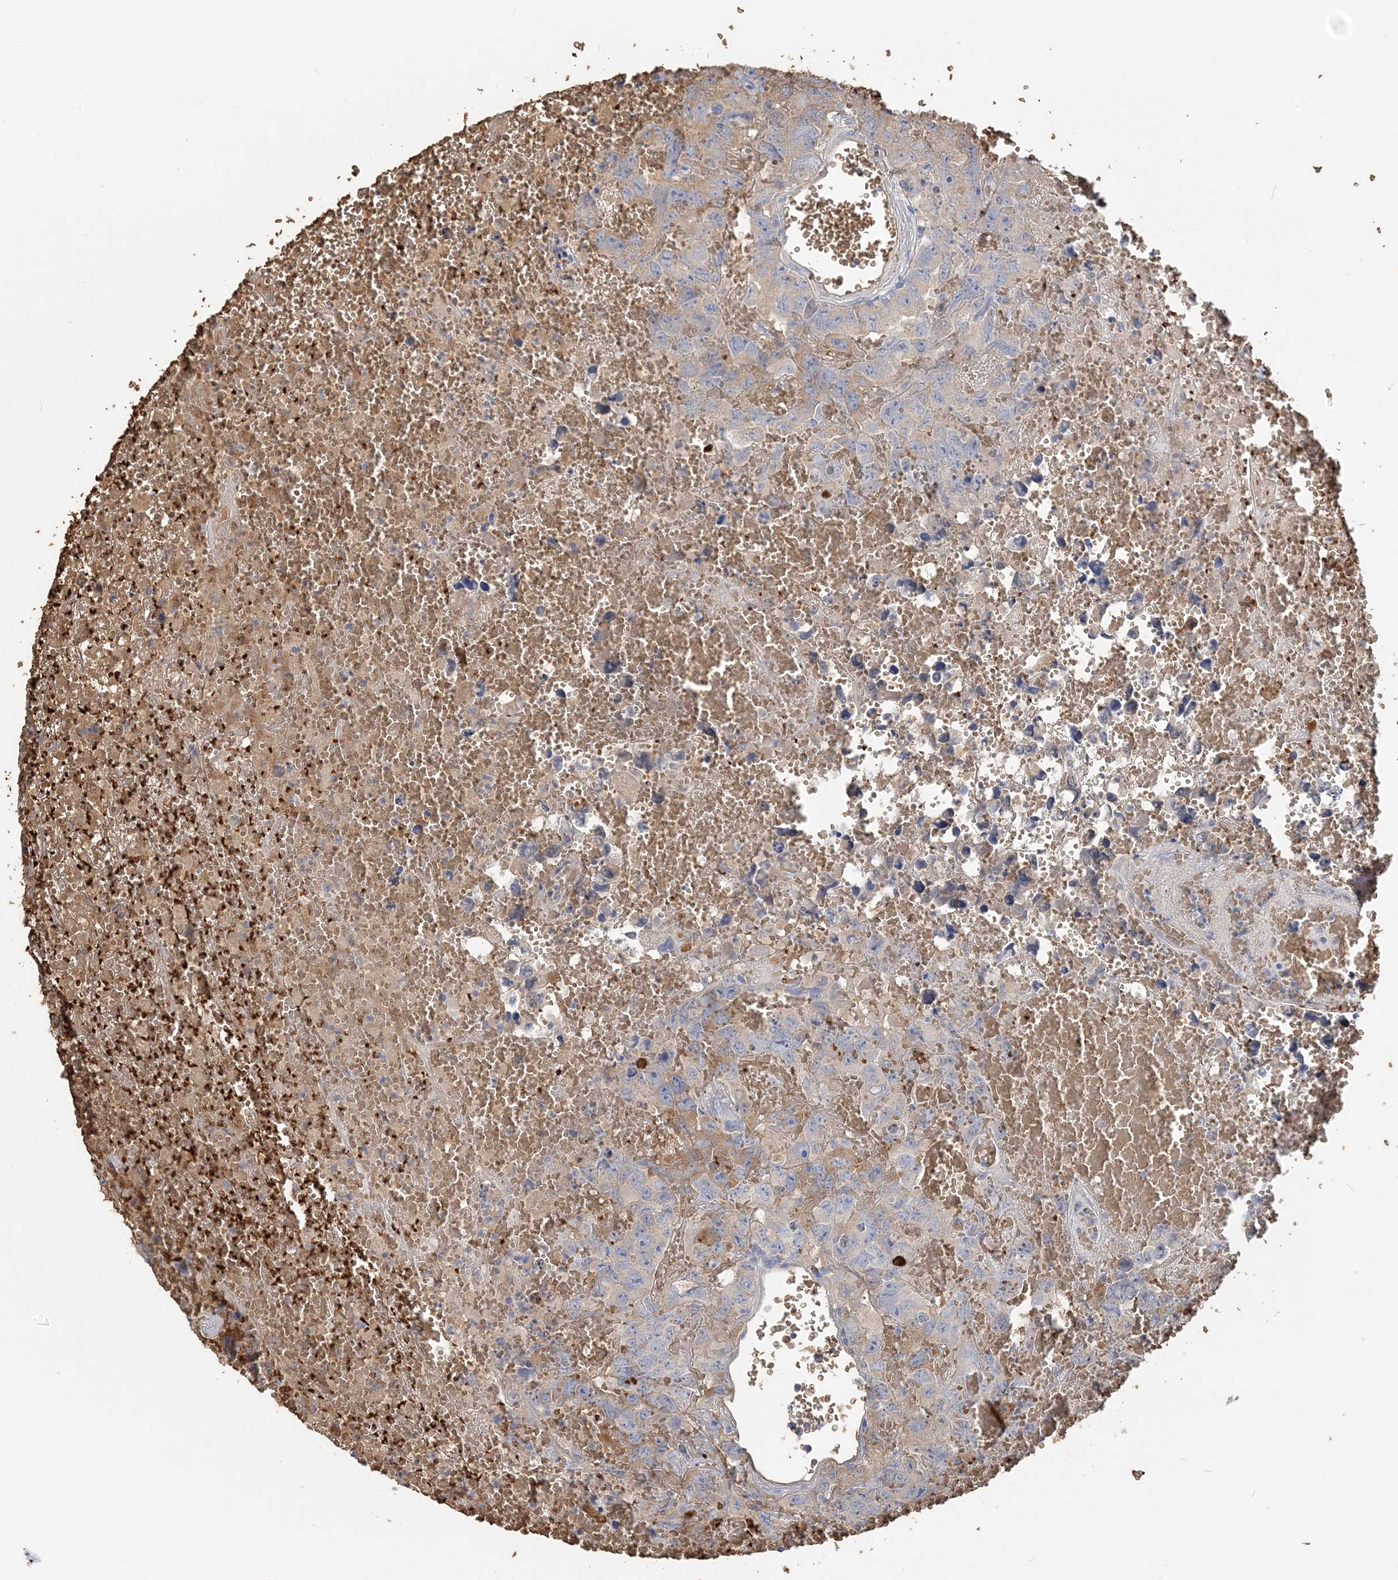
{"staining": {"intensity": "moderate", "quantity": "25%-75%", "location": "cytoplasmic/membranous"}, "tissue": "testis cancer", "cell_type": "Tumor cells", "image_type": "cancer", "snomed": [{"axis": "morphology", "description": "Carcinoma, Embryonal, NOS"}, {"axis": "topography", "description": "Testis"}], "caption": "Protein expression analysis of testis embryonal carcinoma demonstrates moderate cytoplasmic/membranous staining in approximately 25%-75% of tumor cells.", "gene": "HBD", "patient": {"sex": "male", "age": 45}}